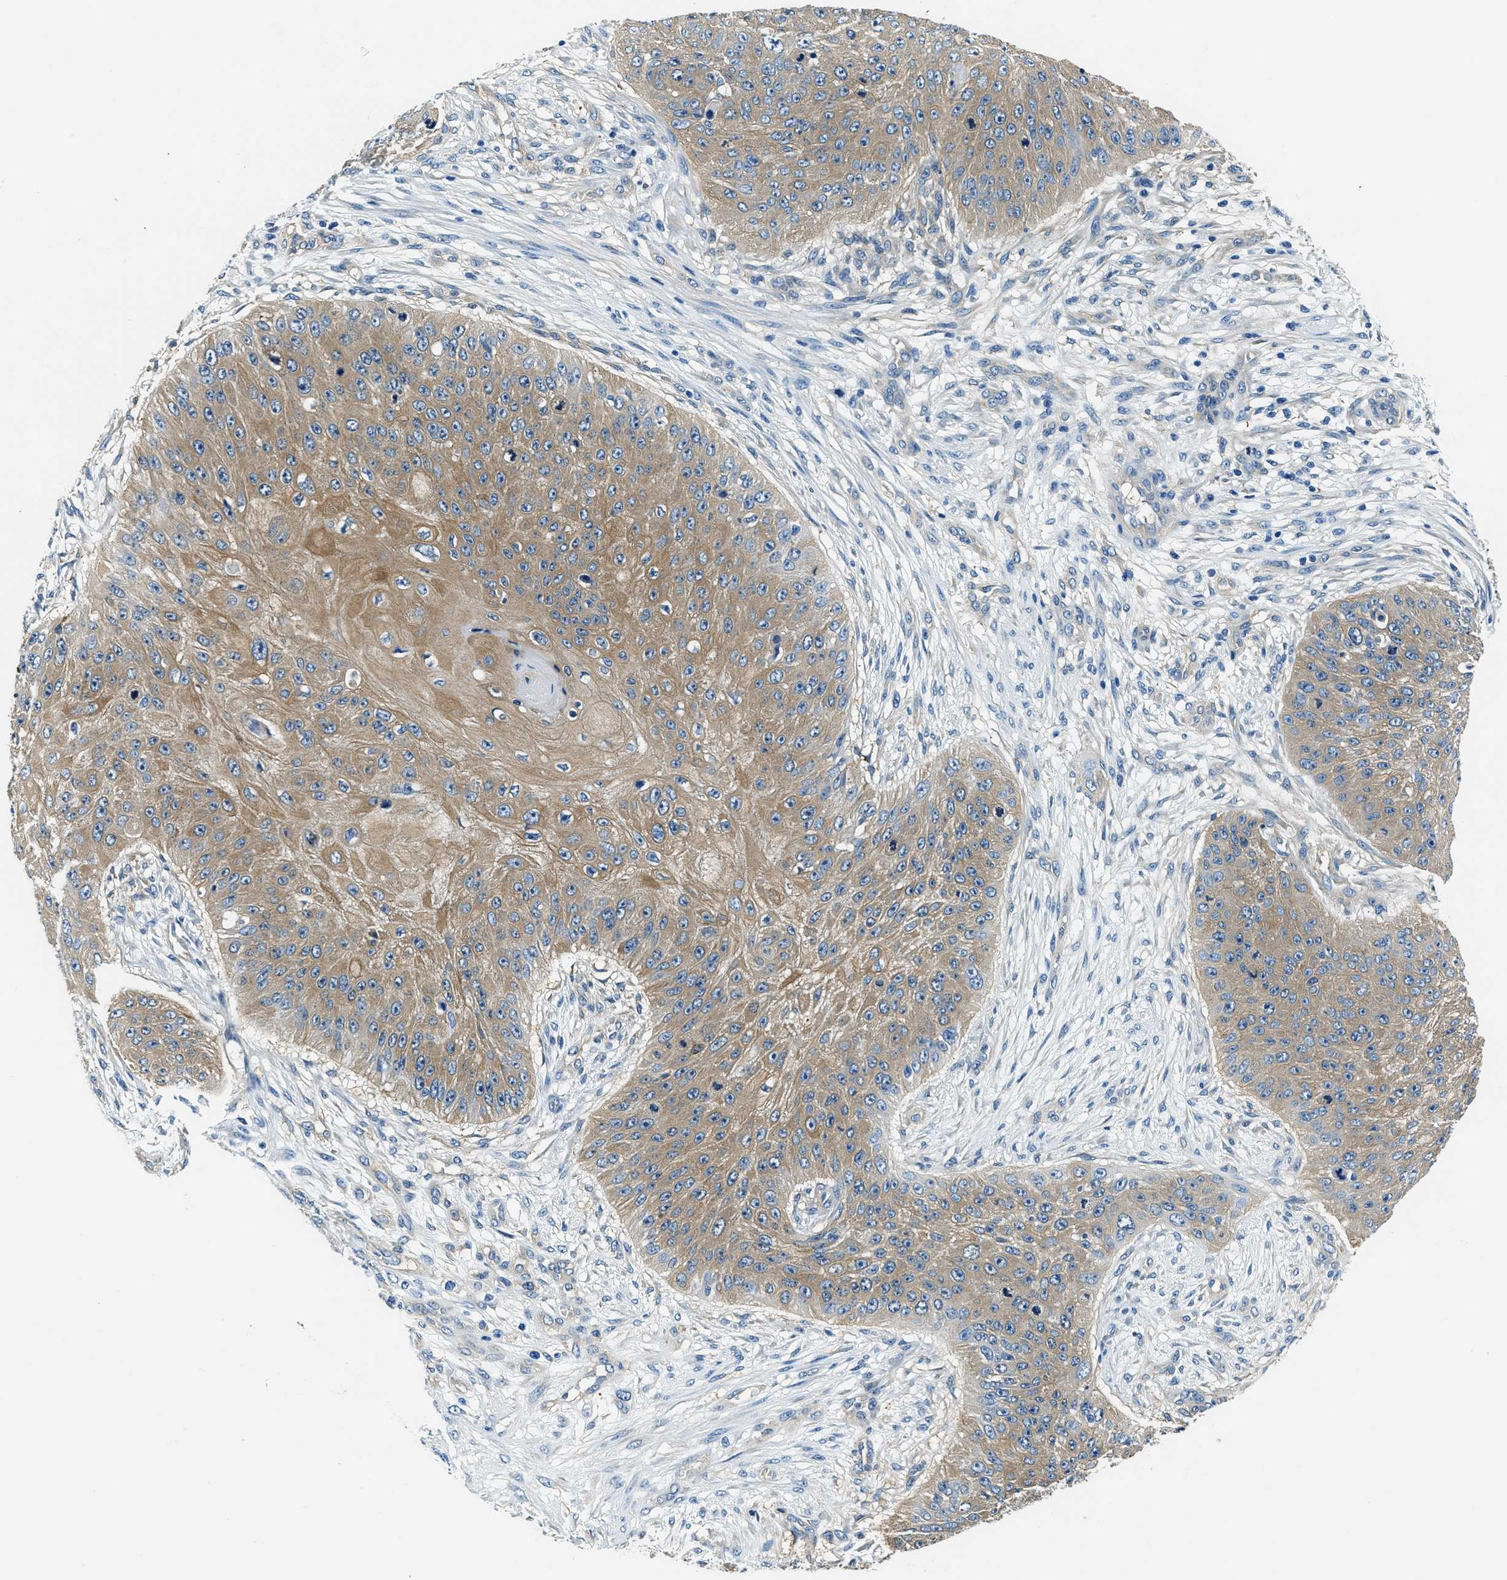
{"staining": {"intensity": "moderate", "quantity": ">75%", "location": "cytoplasmic/membranous"}, "tissue": "skin cancer", "cell_type": "Tumor cells", "image_type": "cancer", "snomed": [{"axis": "morphology", "description": "Squamous cell carcinoma, NOS"}, {"axis": "topography", "description": "Skin"}], "caption": "A micrograph showing moderate cytoplasmic/membranous expression in approximately >75% of tumor cells in skin squamous cell carcinoma, as visualized by brown immunohistochemical staining.", "gene": "TWF1", "patient": {"sex": "female", "age": 80}}